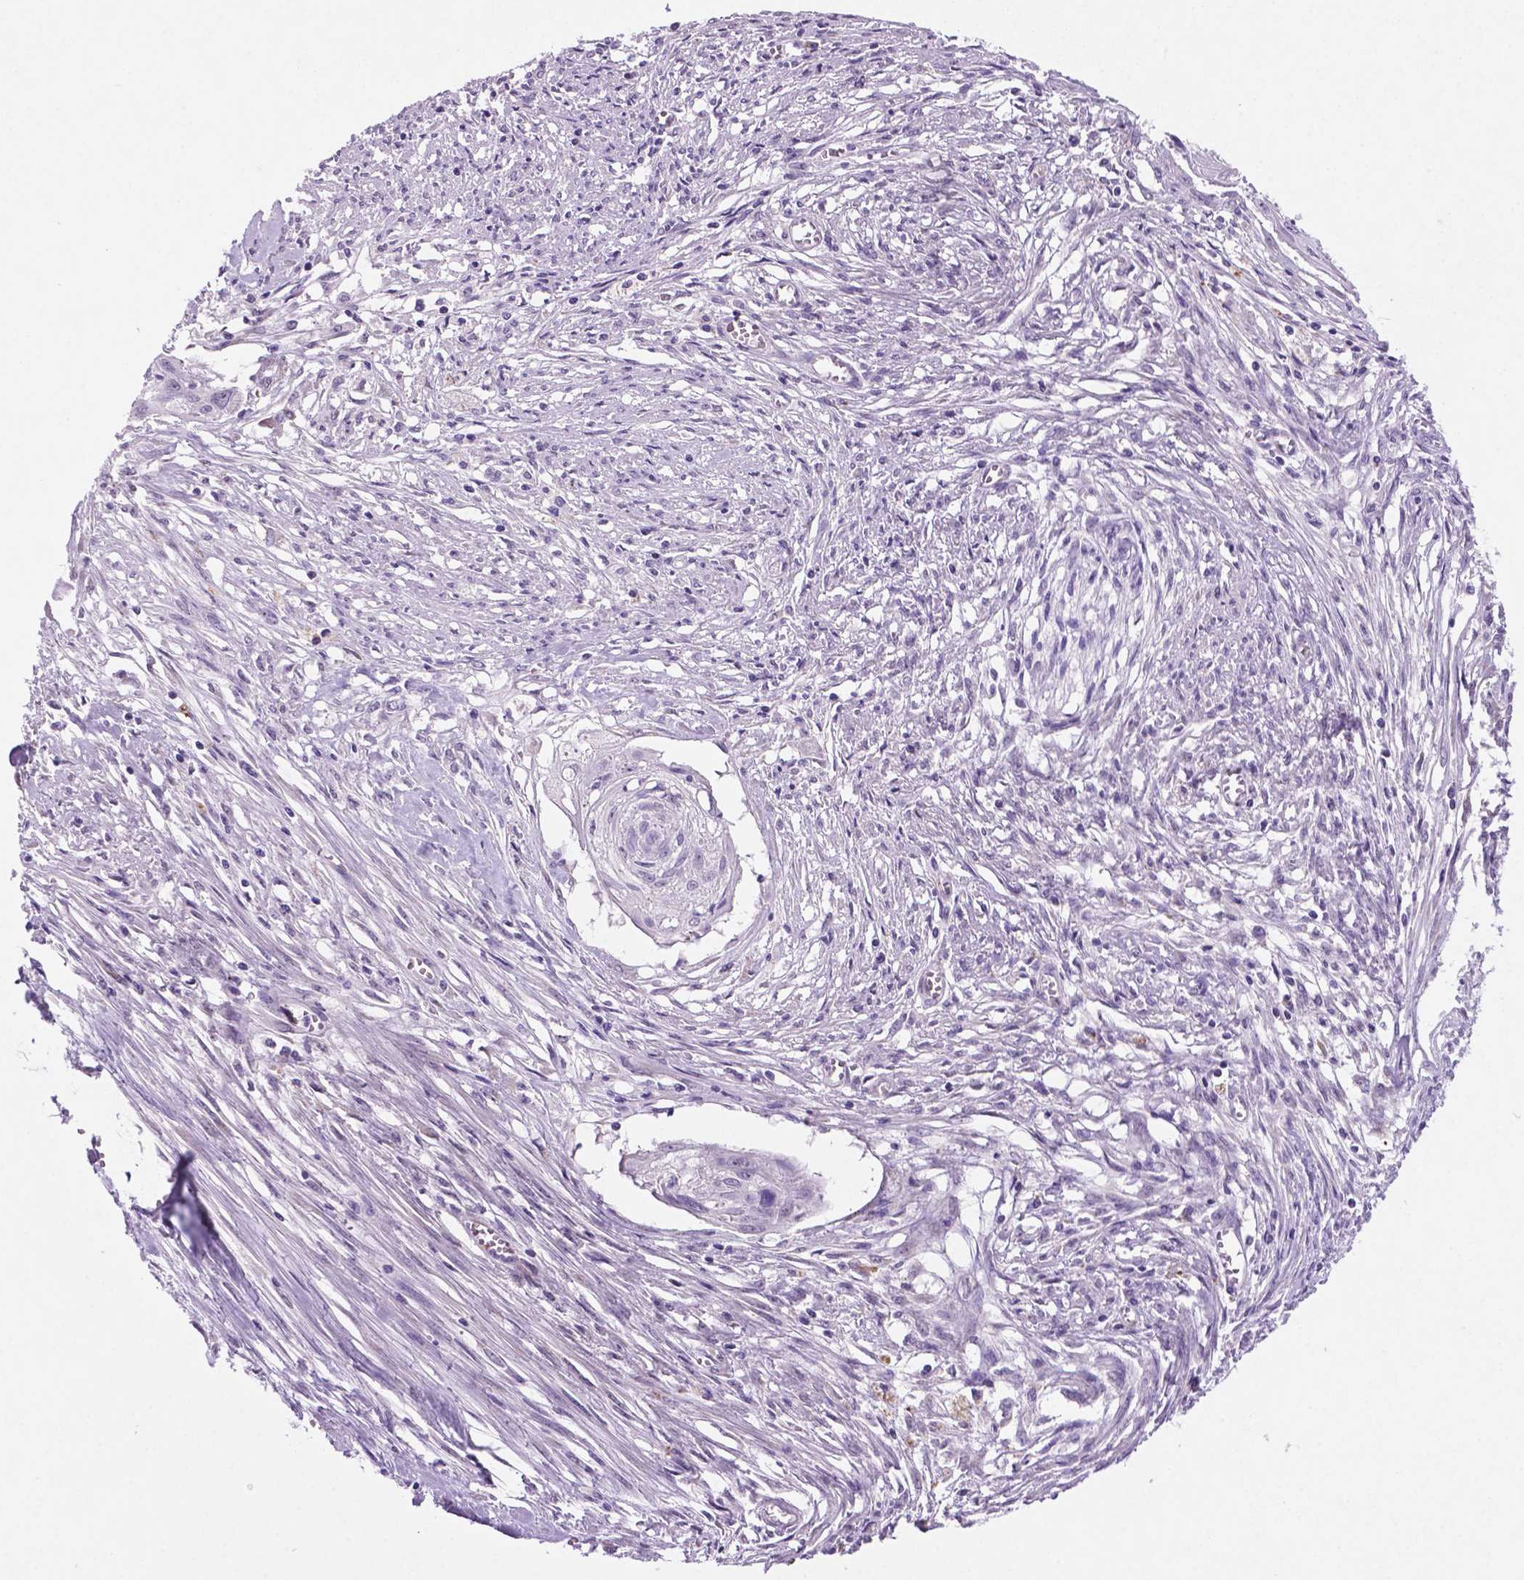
{"staining": {"intensity": "negative", "quantity": "none", "location": "none"}, "tissue": "cervical cancer", "cell_type": "Tumor cells", "image_type": "cancer", "snomed": [{"axis": "morphology", "description": "Squamous cell carcinoma, NOS"}, {"axis": "topography", "description": "Cervix"}], "caption": "IHC of human cervical cancer (squamous cell carcinoma) displays no positivity in tumor cells. The staining is performed using DAB (3,3'-diaminobenzidine) brown chromogen with nuclei counter-stained in using hematoxylin.", "gene": "C18orf21", "patient": {"sex": "female", "age": 49}}